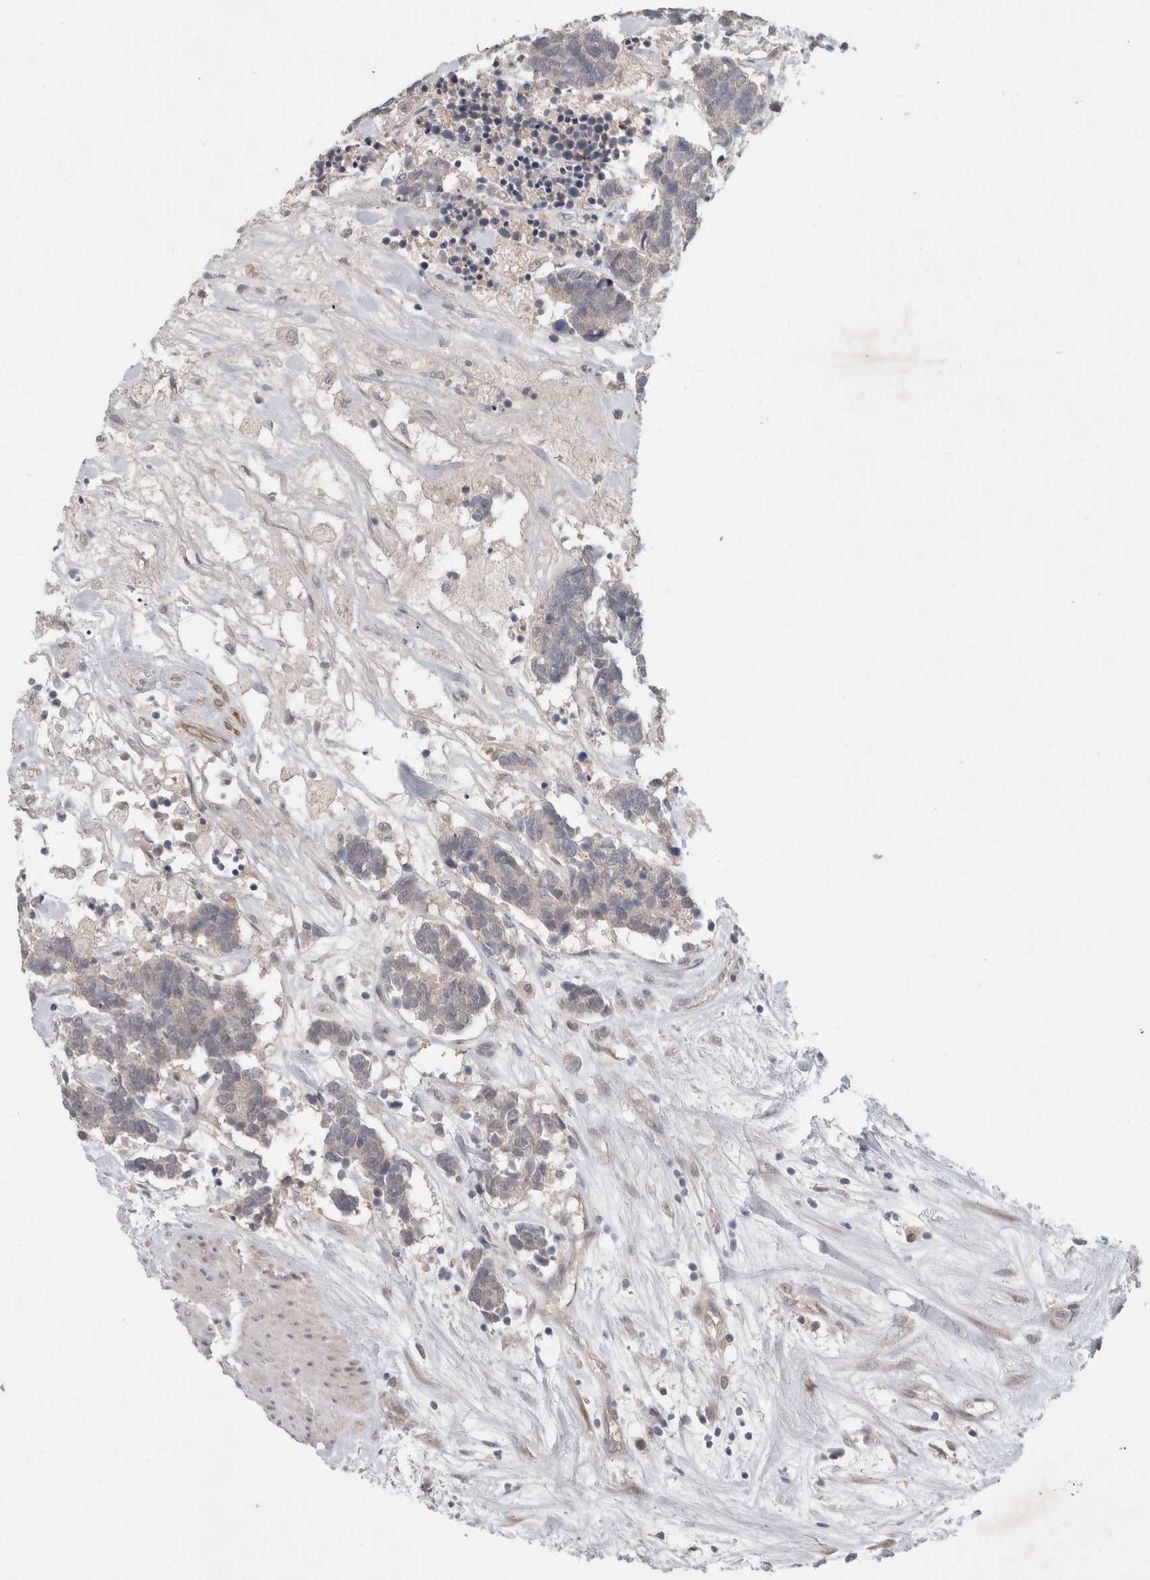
{"staining": {"intensity": "negative", "quantity": "none", "location": "none"}, "tissue": "carcinoid", "cell_type": "Tumor cells", "image_type": "cancer", "snomed": [{"axis": "morphology", "description": "Carcinoma, NOS"}, {"axis": "morphology", "description": "Carcinoid, malignant, NOS"}, {"axis": "topography", "description": "Urinary bladder"}], "caption": "A high-resolution histopathology image shows IHC staining of carcinoid, which shows no significant expression in tumor cells.", "gene": "RASAL2", "patient": {"sex": "male", "age": 57}}